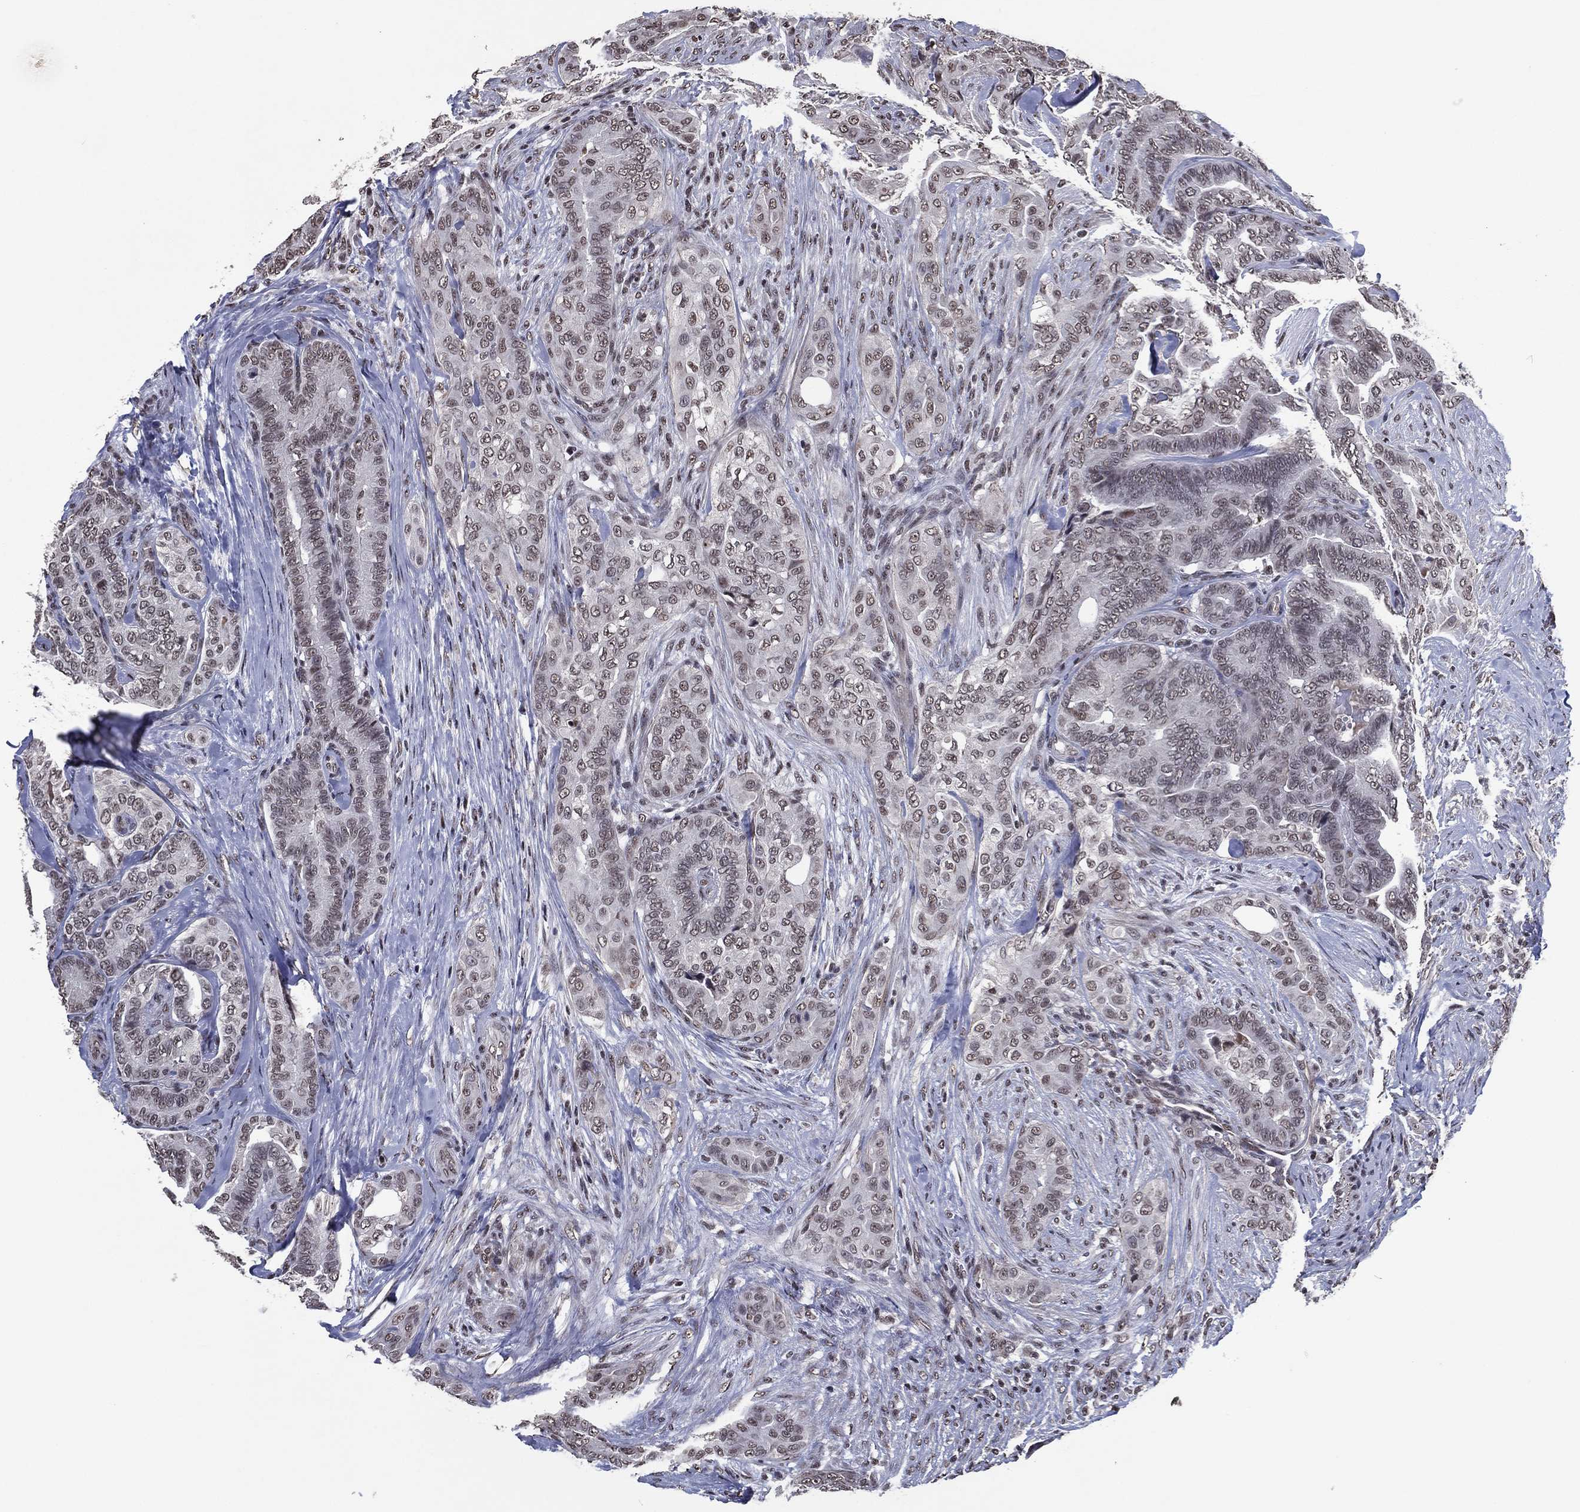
{"staining": {"intensity": "negative", "quantity": "none", "location": "none"}, "tissue": "thyroid cancer", "cell_type": "Tumor cells", "image_type": "cancer", "snomed": [{"axis": "morphology", "description": "Papillary adenocarcinoma, NOS"}, {"axis": "topography", "description": "Thyroid gland"}], "caption": "Histopathology image shows no protein expression in tumor cells of thyroid cancer tissue.", "gene": "ZBTB42", "patient": {"sex": "male", "age": 61}}